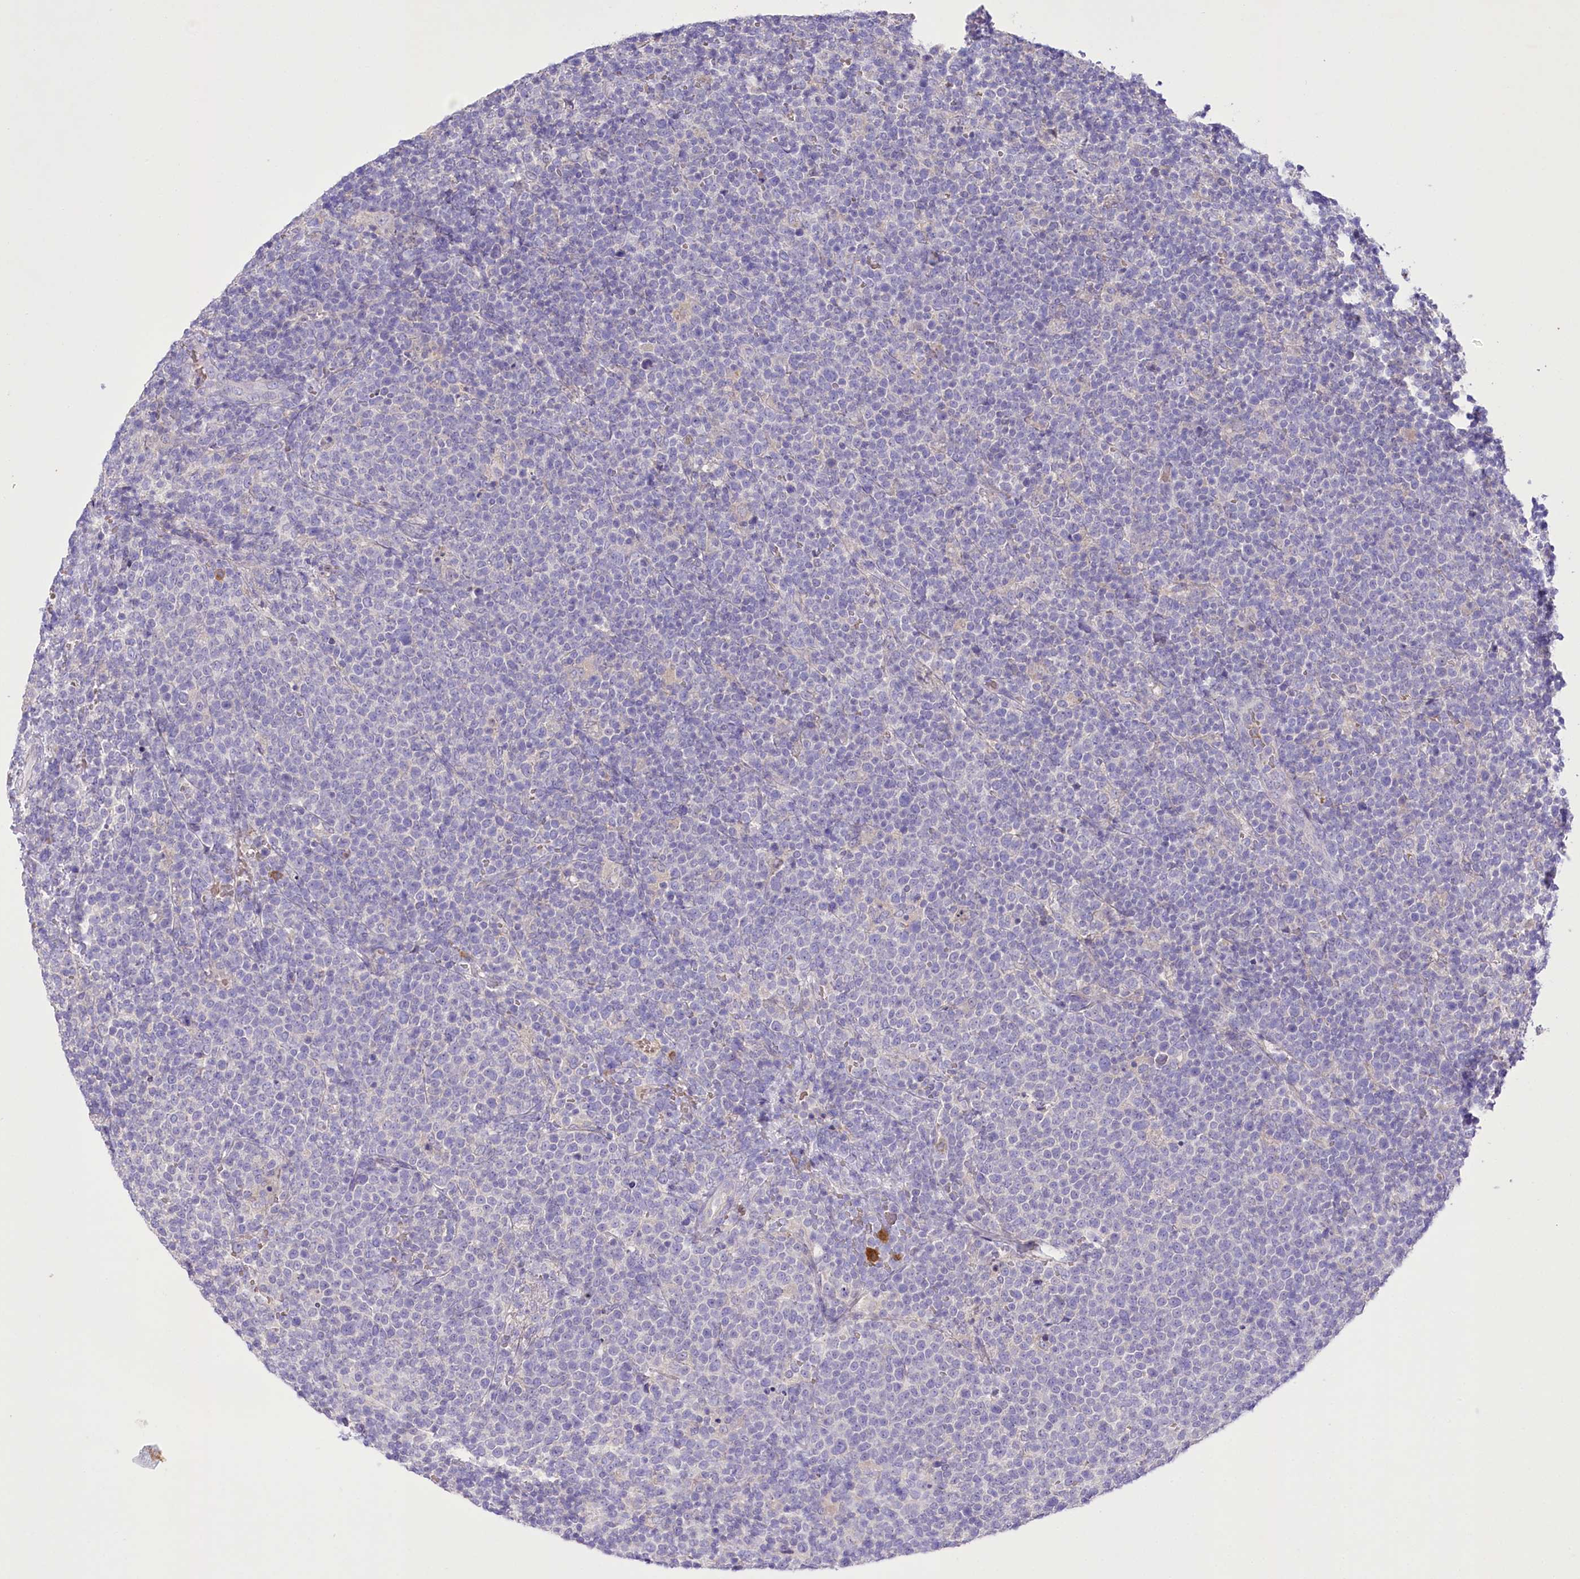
{"staining": {"intensity": "negative", "quantity": "none", "location": "none"}, "tissue": "lymphoma", "cell_type": "Tumor cells", "image_type": "cancer", "snomed": [{"axis": "morphology", "description": "Malignant lymphoma, non-Hodgkin's type, High grade"}, {"axis": "topography", "description": "Lymph node"}], "caption": "The image exhibits no staining of tumor cells in lymphoma.", "gene": "PRSS53", "patient": {"sex": "male", "age": 61}}